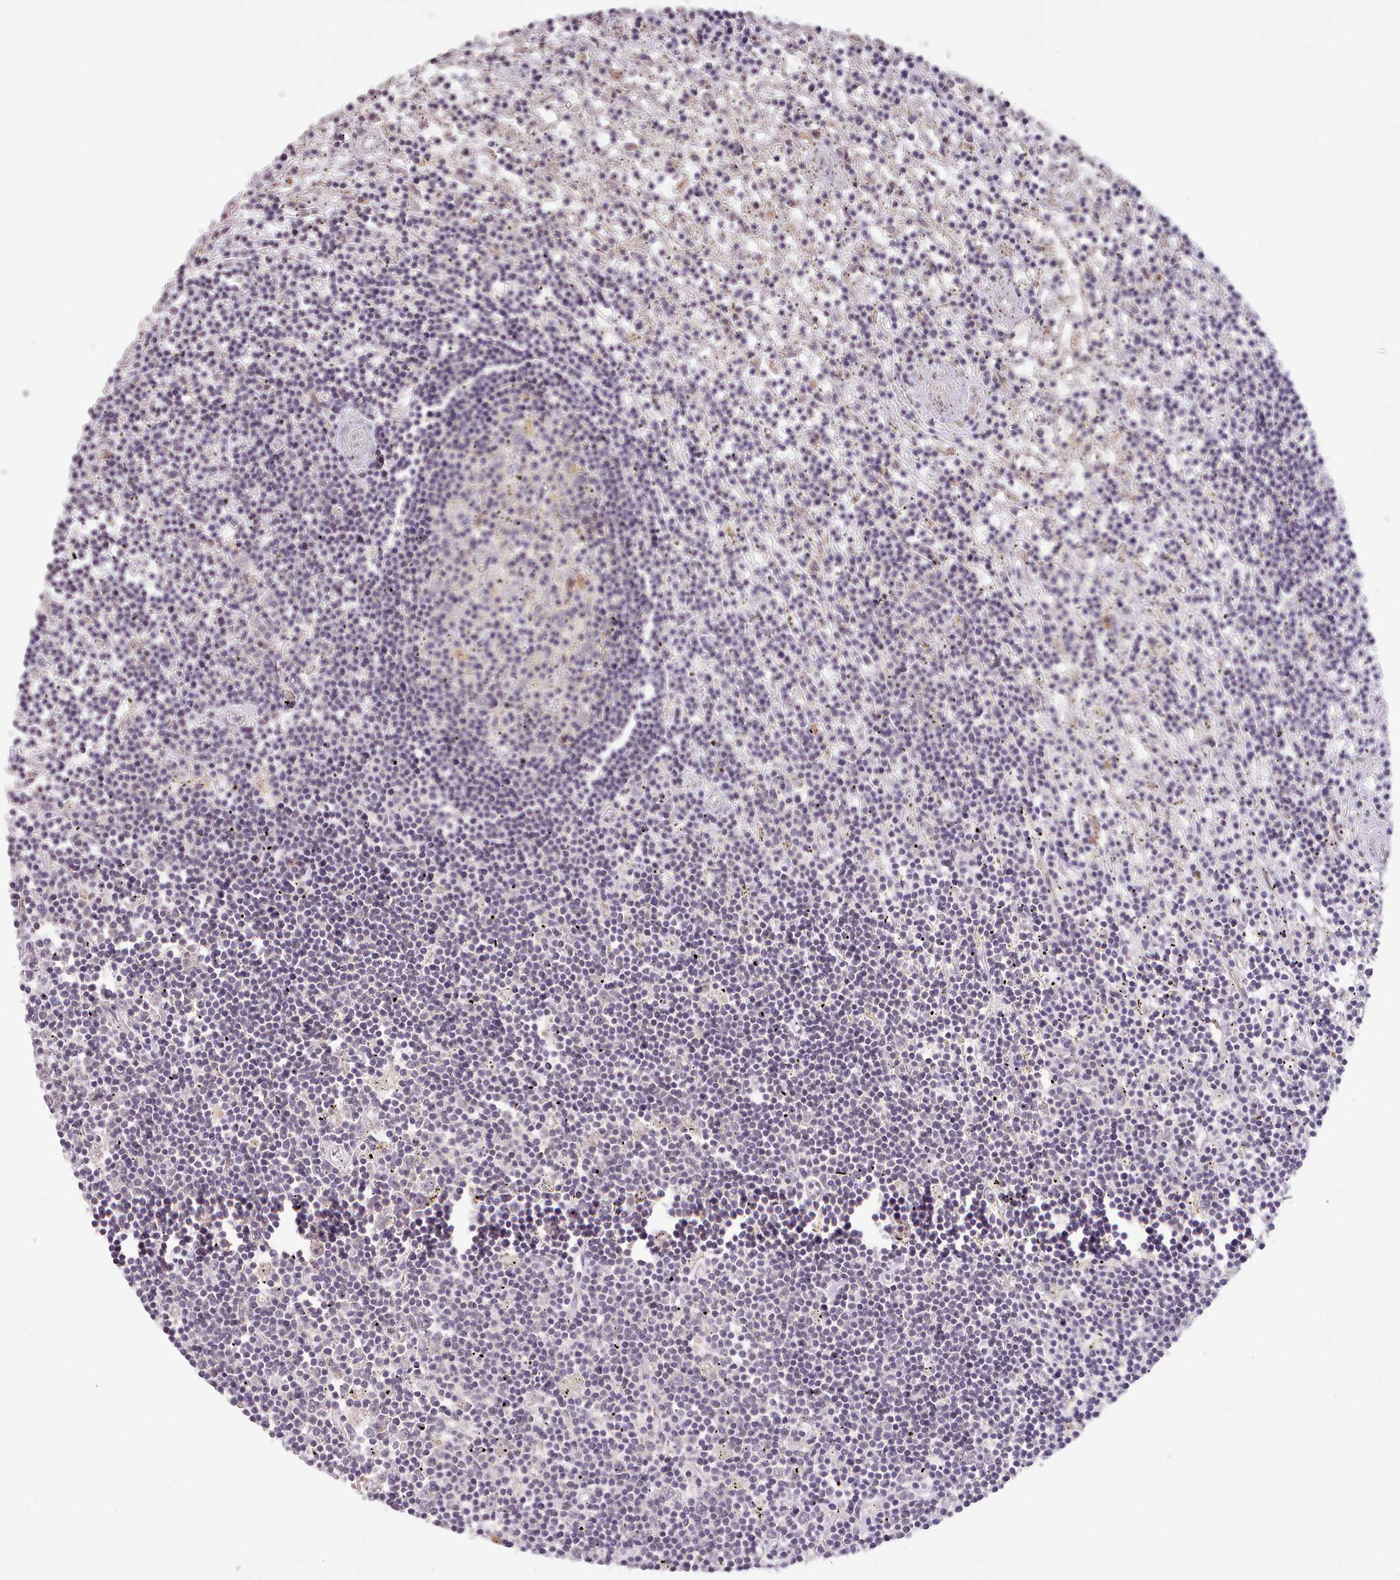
{"staining": {"intensity": "negative", "quantity": "none", "location": "none"}, "tissue": "lymphoma", "cell_type": "Tumor cells", "image_type": "cancer", "snomed": [{"axis": "morphology", "description": "Malignant lymphoma, non-Hodgkin's type, Low grade"}, {"axis": "topography", "description": "Spleen"}], "caption": "Photomicrograph shows no significant protein staining in tumor cells of low-grade malignant lymphoma, non-Hodgkin's type.", "gene": "ZNF658", "patient": {"sex": "male", "age": 76}}